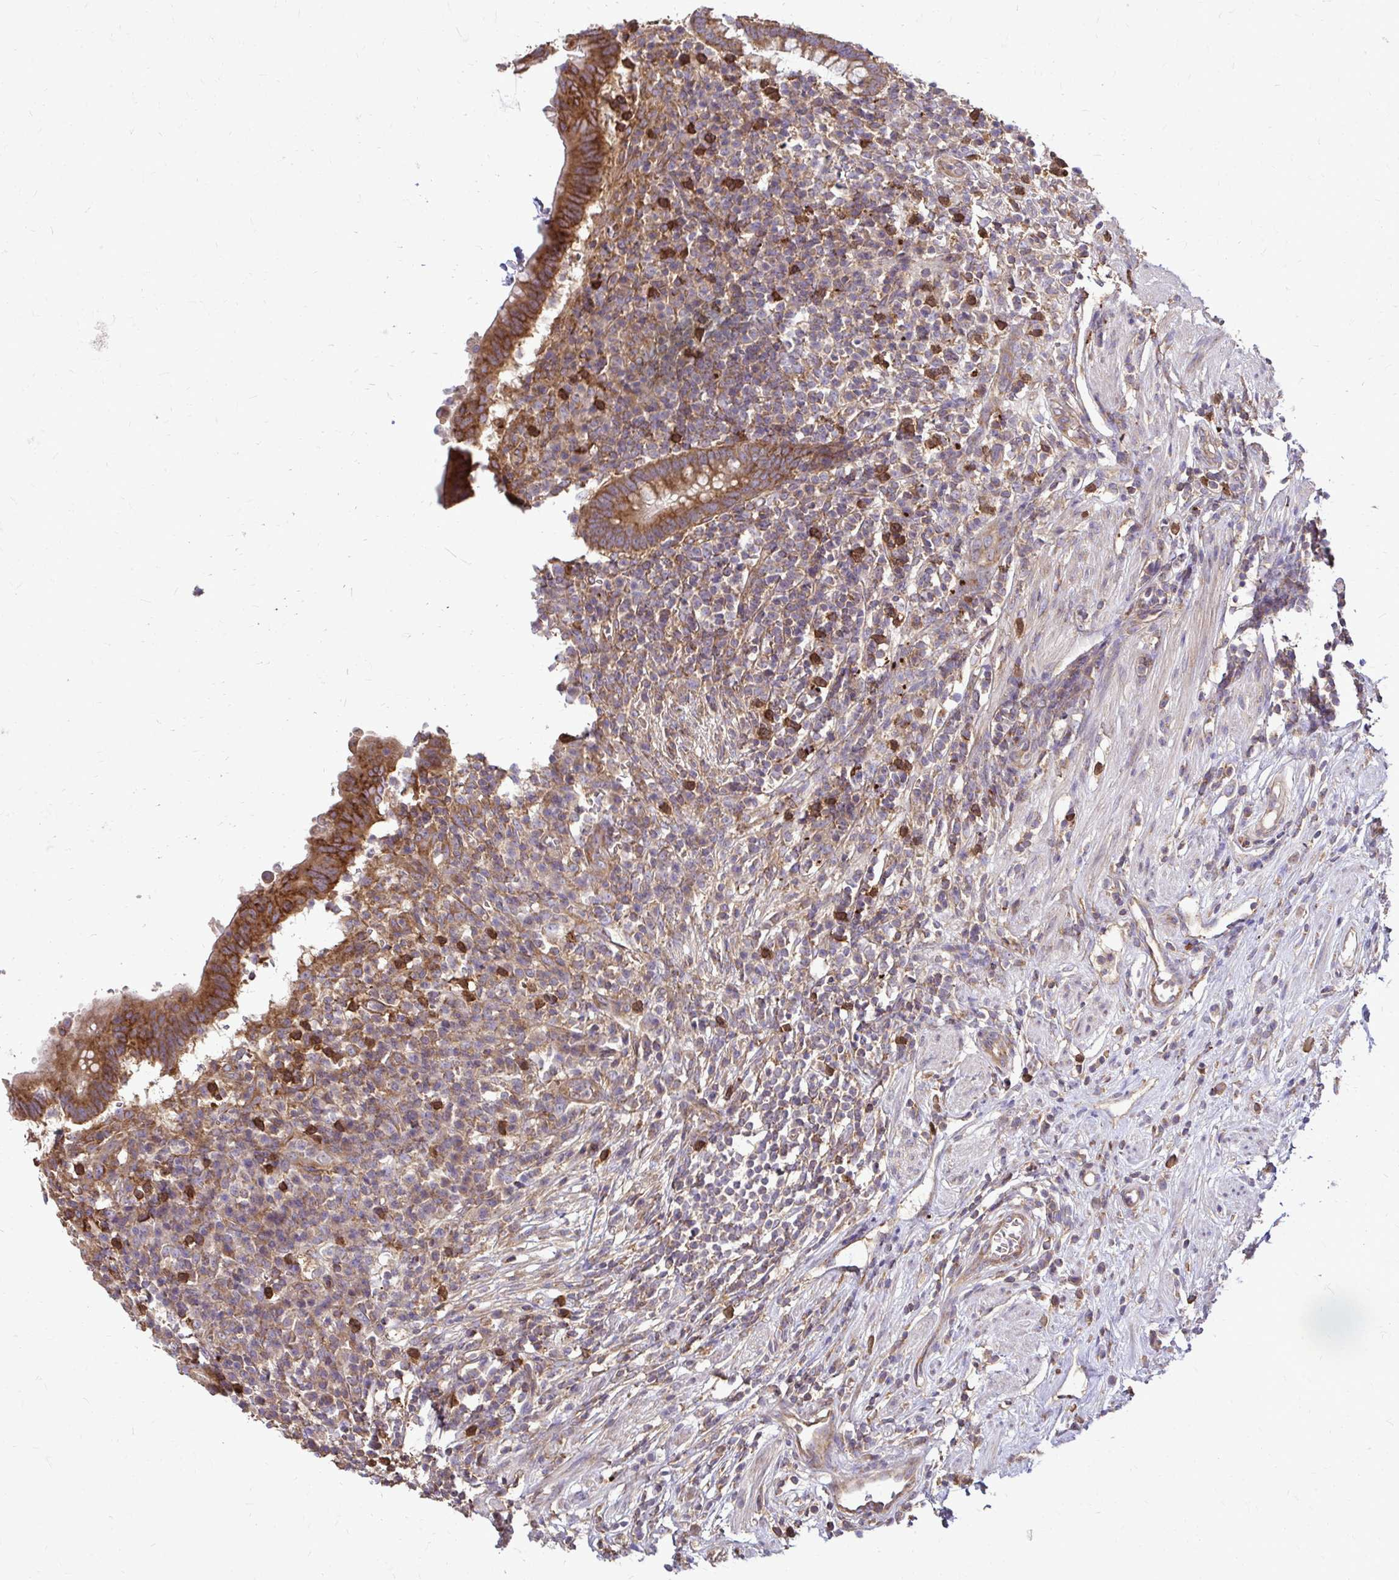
{"staining": {"intensity": "strong", "quantity": ">75%", "location": "cytoplasmic/membranous"}, "tissue": "appendix", "cell_type": "Glandular cells", "image_type": "normal", "snomed": [{"axis": "morphology", "description": "Normal tissue, NOS"}, {"axis": "topography", "description": "Appendix"}], "caption": "The photomicrograph reveals immunohistochemical staining of unremarkable appendix. There is strong cytoplasmic/membranous expression is present in approximately >75% of glandular cells.", "gene": "FMR1", "patient": {"sex": "female", "age": 56}}